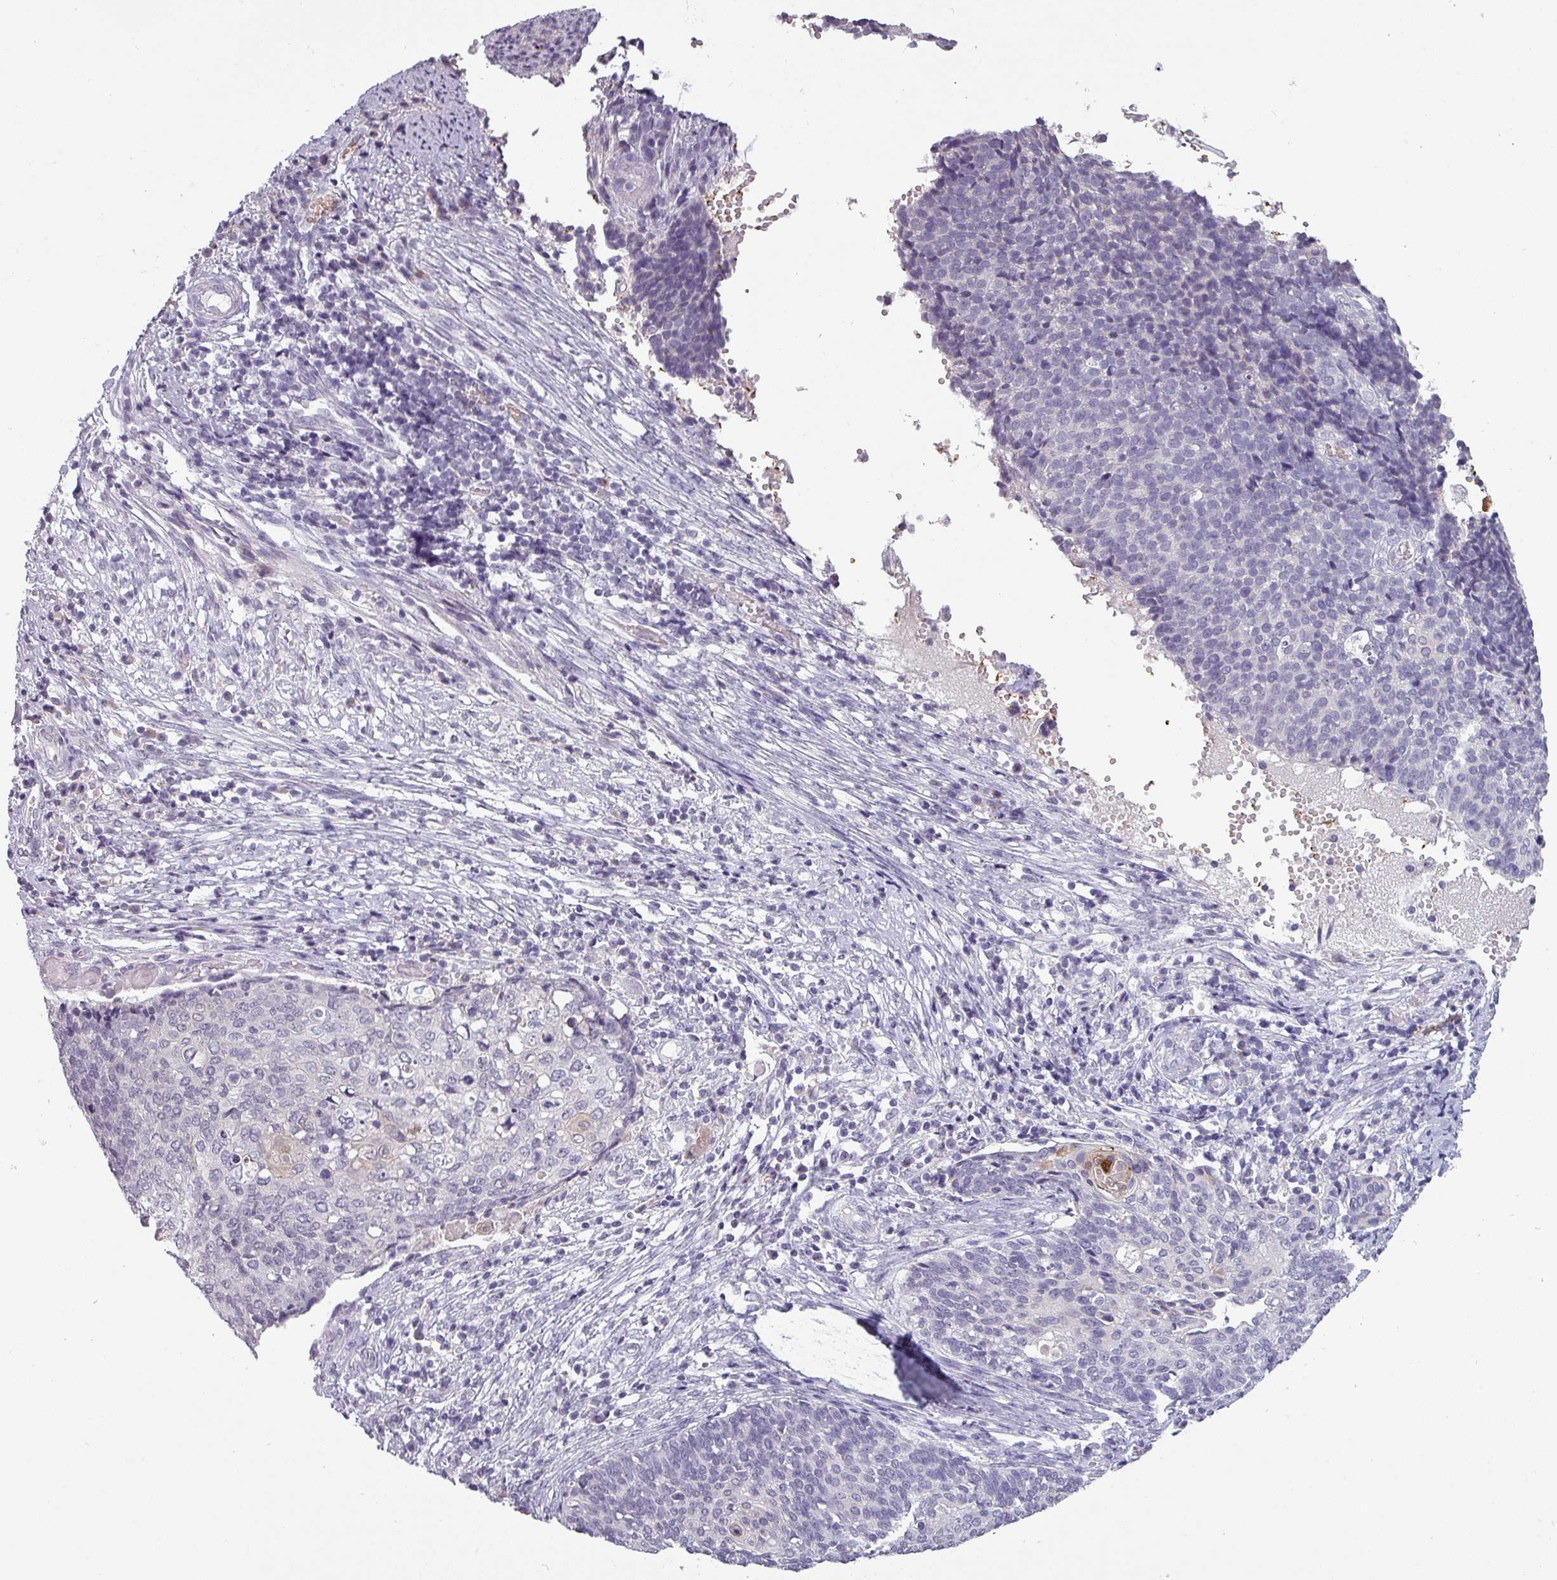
{"staining": {"intensity": "negative", "quantity": "none", "location": "none"}, "tissue": "cervical cancer", "cell_type": "Tumor cells", "image_type": "cancer", "snomed": [{"axis": "morphology", "description": "Squamous cell carcinoma, NOS"}, {"axis": "topography", "description": "Cervix"}], "caption": "High power microscopy micrograph of an IHC image of squamous cell carcinoma (cervical), revealing no significant staining in tumor cells.", "gene": "SLC26A9", "patient": {"sex": "female", "age": 39}}